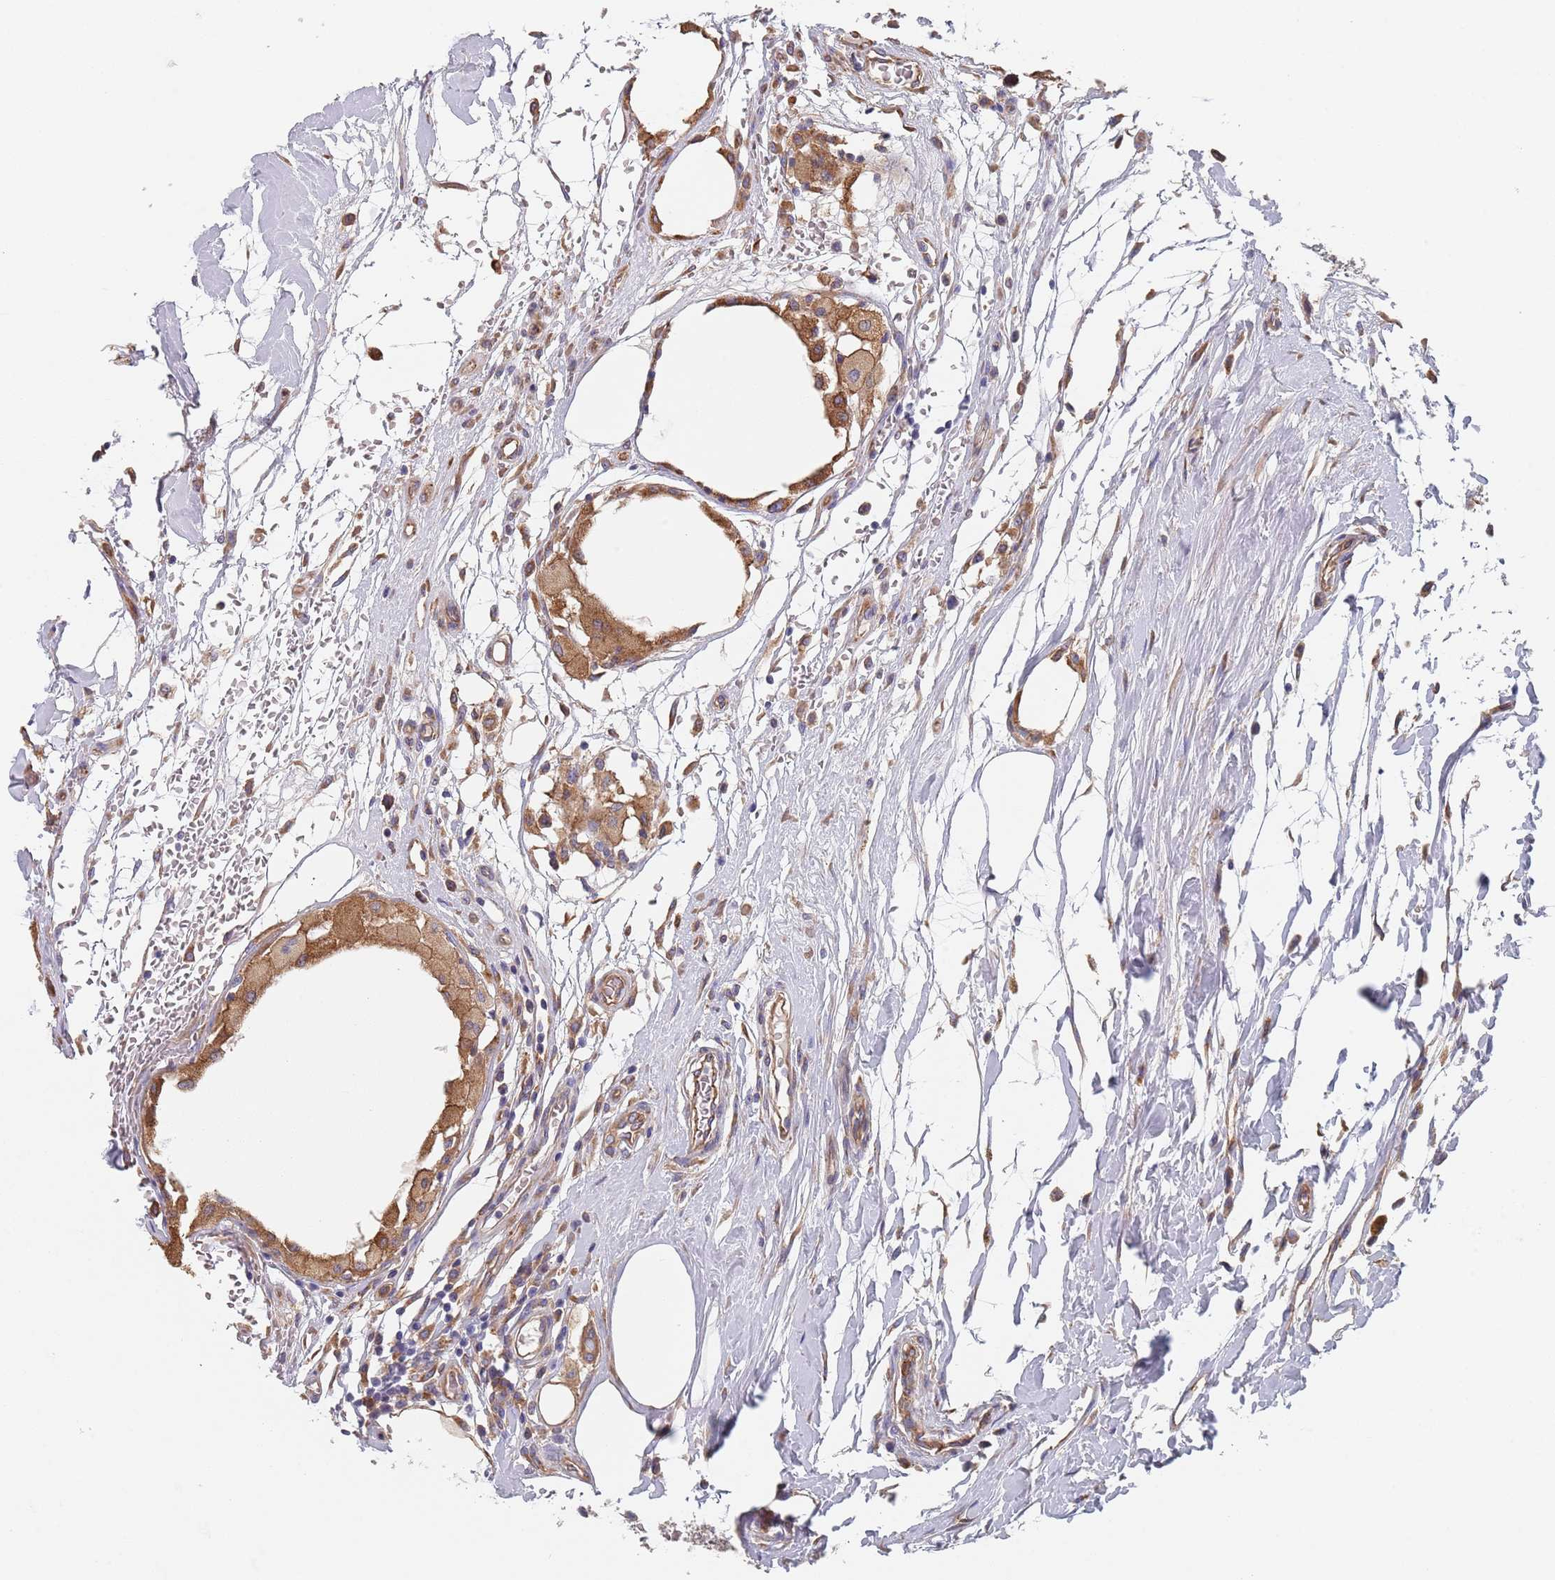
{"staining": {"intensity": "moderate", "quantity": ">75%", "location": "cytoplasmic/membranous"}, "tissue": "breast cancer", "cell_type": "Tumor cells", "image_type": "cancer", "snomed": [{"axis": "morphology", "description": "Duct carcinoma"}, {"axis": "topography", "description": "Breast"}], "caption": "Immunohistochemical staining of human breast cancer (invasive ductal carcinoma) shows moderate cytoplasmic/membranous protein staining in approximately >75% of tumor cells.", "gene": "DCUN1D3", "patient": {"sex": "female", "age": 55}}